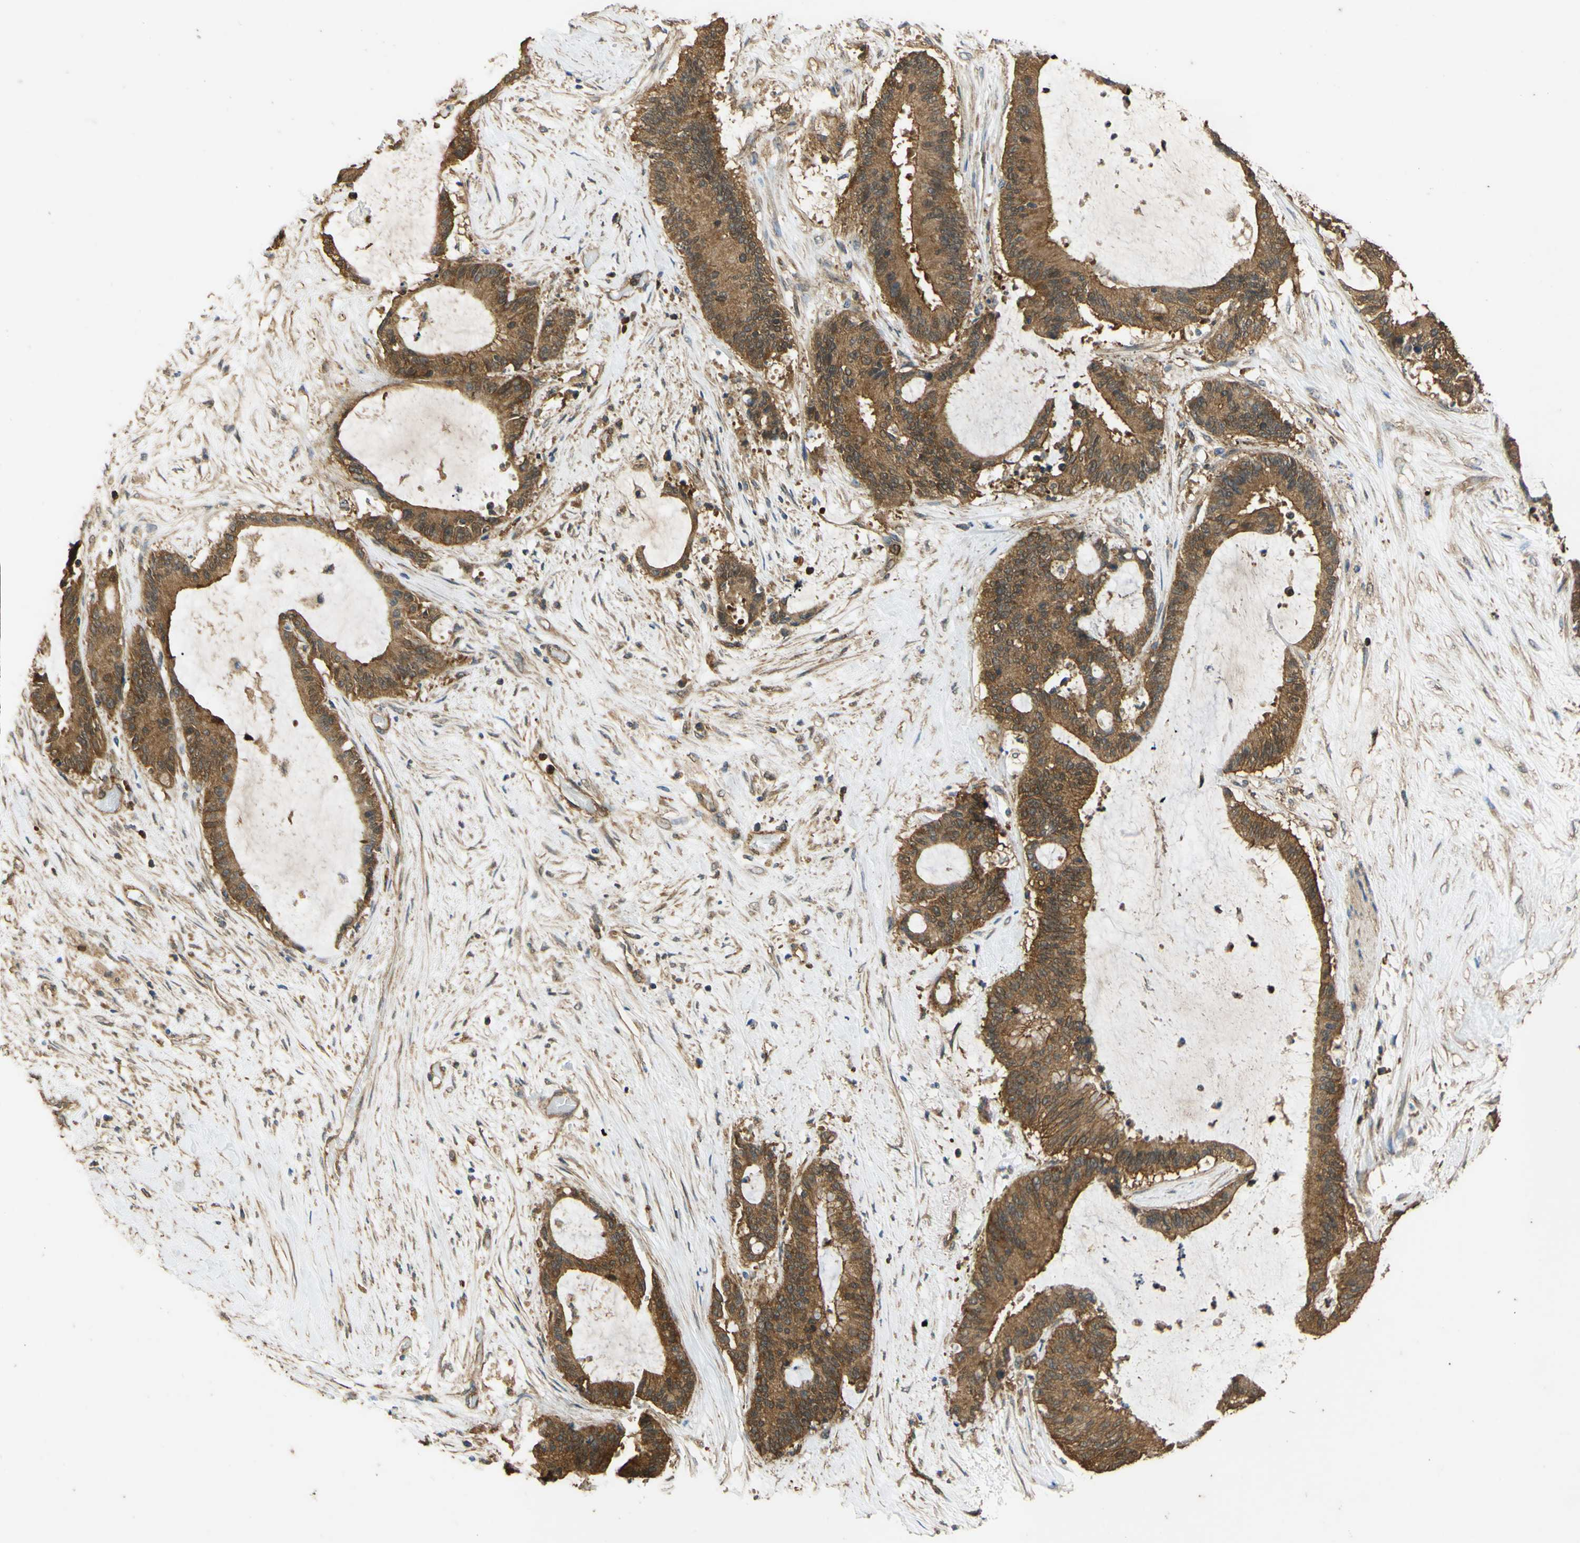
{"staining": {"intensity": "strong", "quantity": ">75%", "location": "cytoplasmic/membranous"}, "tissue": "liver cancer", "cell_type": "Tumor cells", "image_type": "cancer", "snomed": [{"axis": "morphology", "description": "Cholangiocarcinoma"}, {"axis": "topography", "description": "Liver"}], "caption": "Protein expression analysis of liver cancer shows strong cytoplasmic/membranous expression in about >75% of tumor cells.", "gene": "CTTN", "patient": {"sex": "female", "age": 73}}